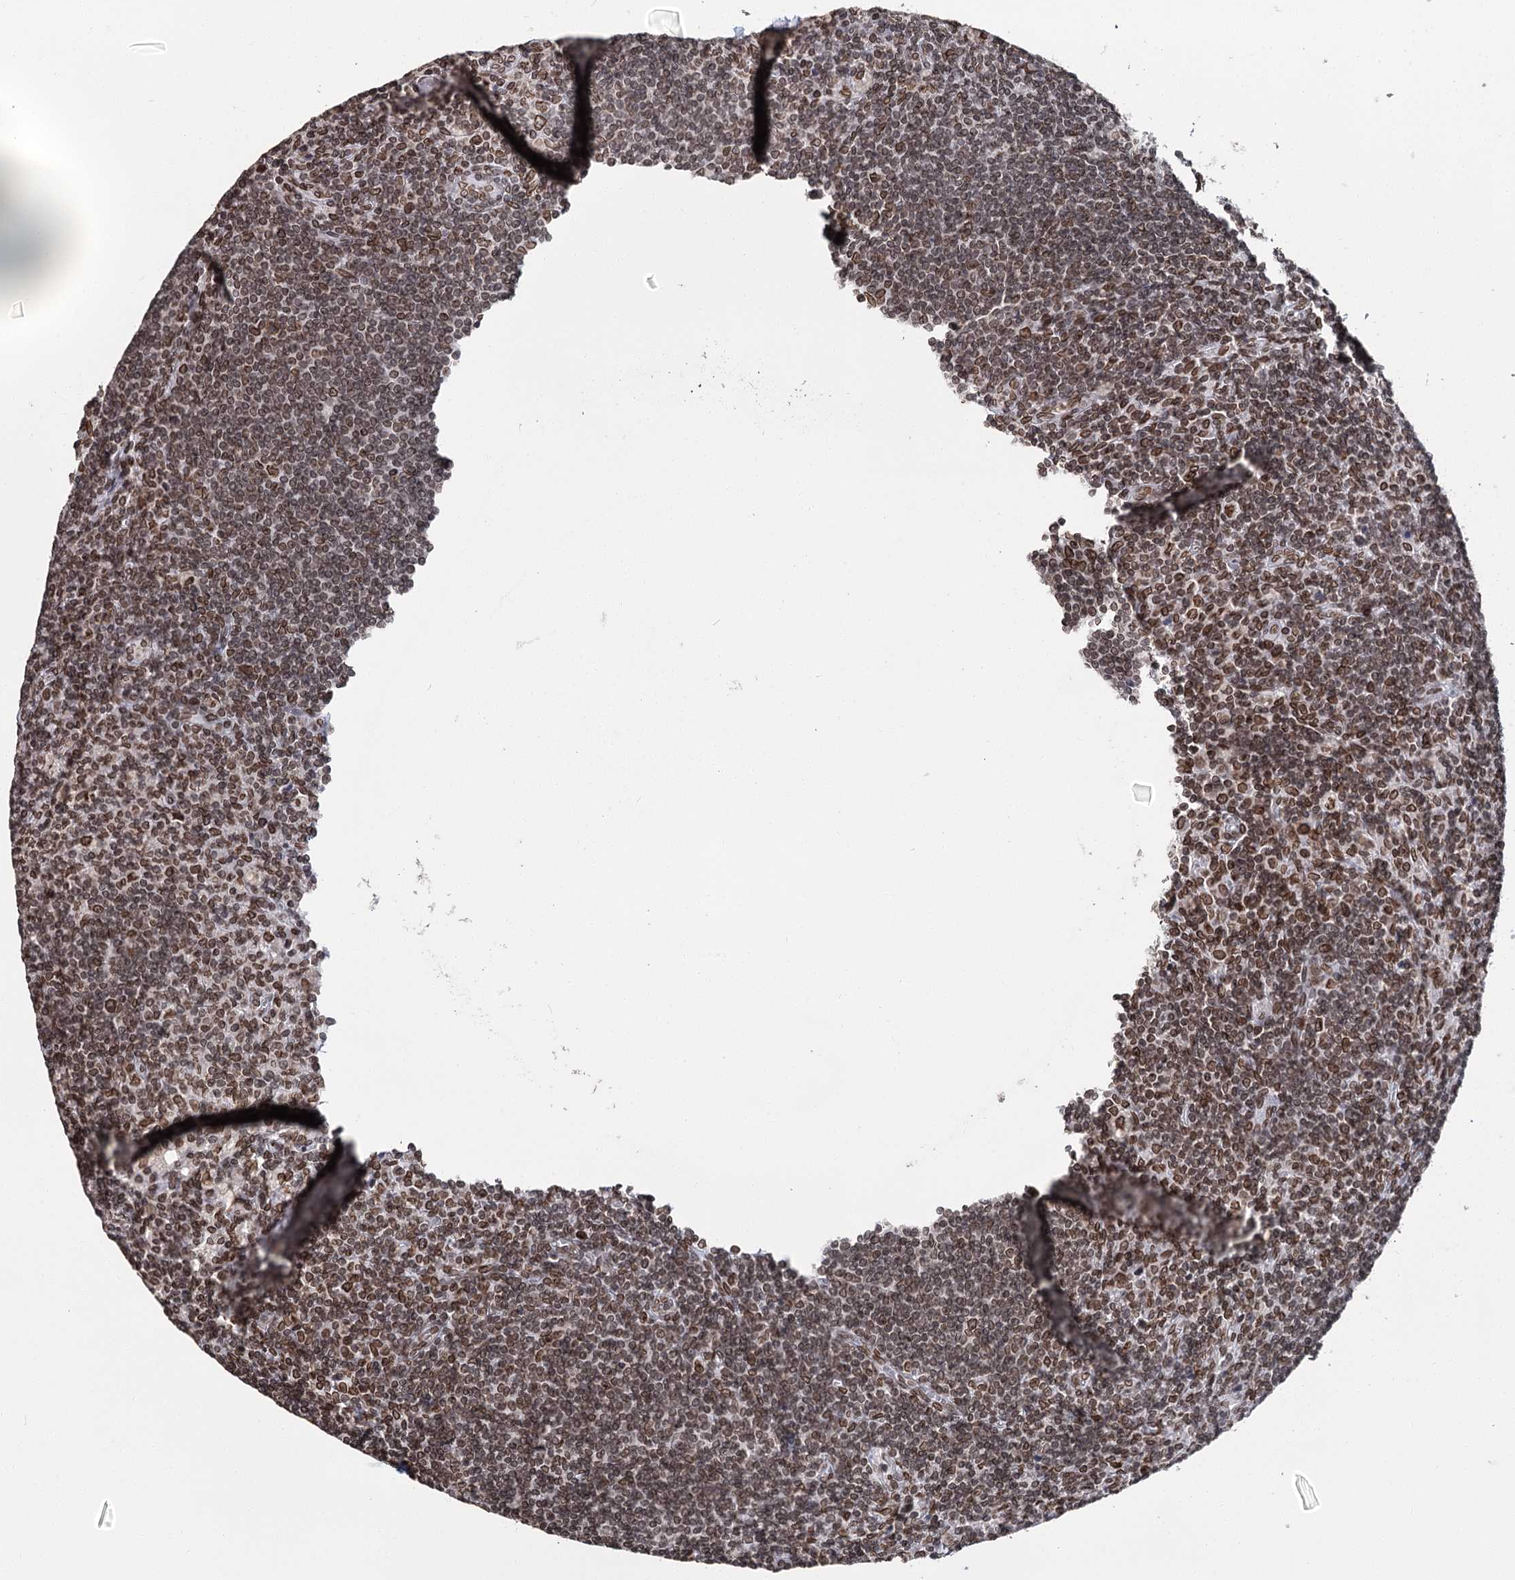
{"staining": {"intensity": "moderate", "quantity": ">75%", "location": "cytoplasmic/membranous,nuclear"}, "tissue": "lymph node", "cell_type": "Non-germinal center cells", "image_type": "normal", "snomed": [{"axis": "morphology", "description": "Normal tissue, NOS"}, {"axis": "topography", "description": "Lymph node"}], "caption": "A high-resolution histopathology image shows immunohistochemistry staining of normal lymph node, which displays moderate cytoplasmic/membranous,nuclear staining in about >75% of non-germinal center cells.", "gene": "KIAA0930", "patient": {"sex": "male", "age": 69}}